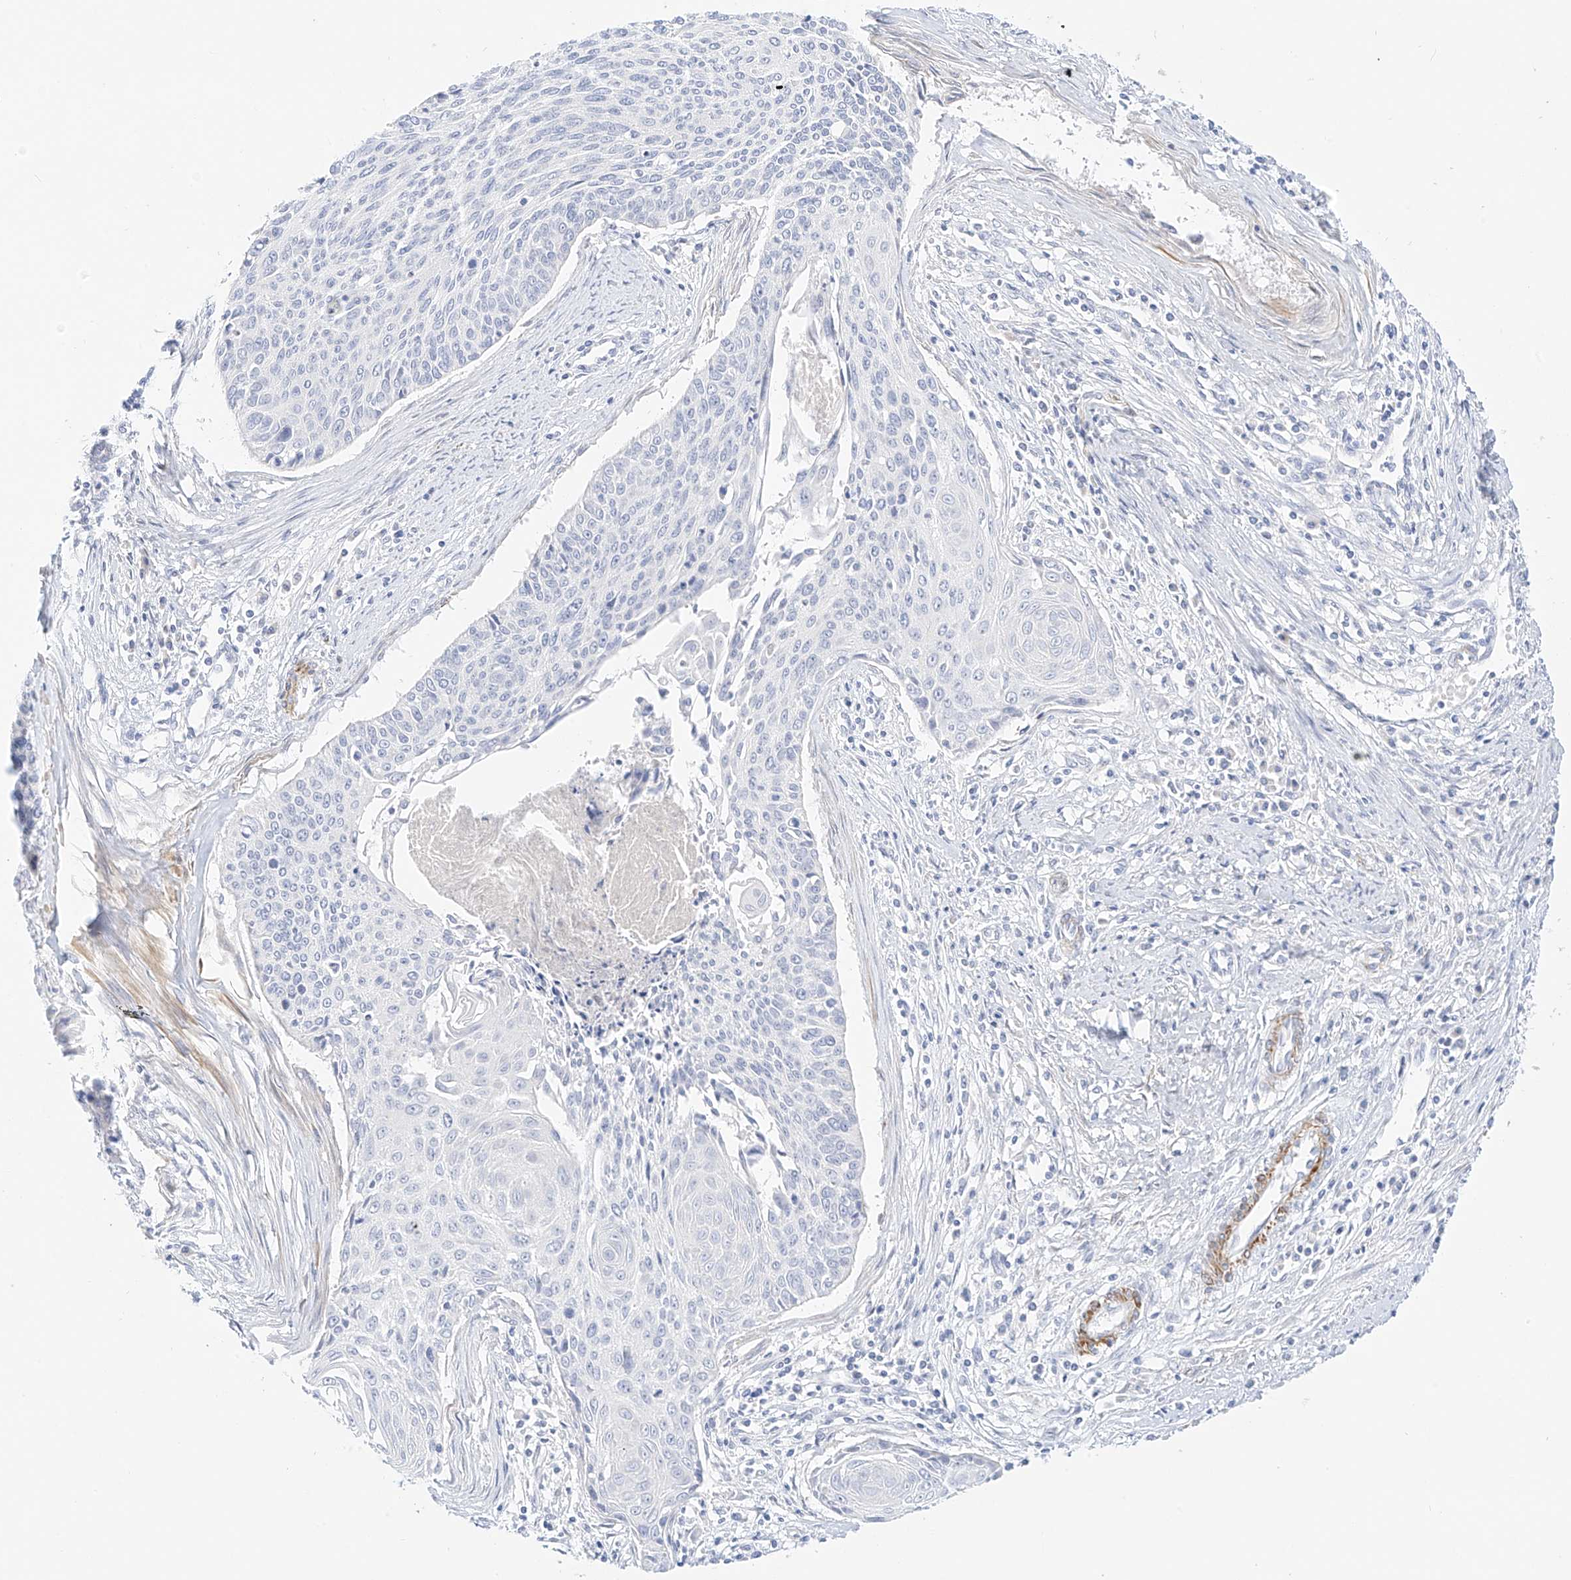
{"staining": {"intensity": "negative", "quantity": "none", "location": "none"}, "tissue": "cervical cancer", "cell_type": "Tumor cells", "image_type": "cancer", "snomed": [{"axis": "morphology", "description": "Squamous cell carcinoma, NOS"}, {"axis": "topography", "description": "Cervix"}], "caption": "Tumor cells show no significant protein staining in cervical squamous cell carcinoma.", "gene": "ST3GAL5", "patient": {"sex": "female", "age": 55}}